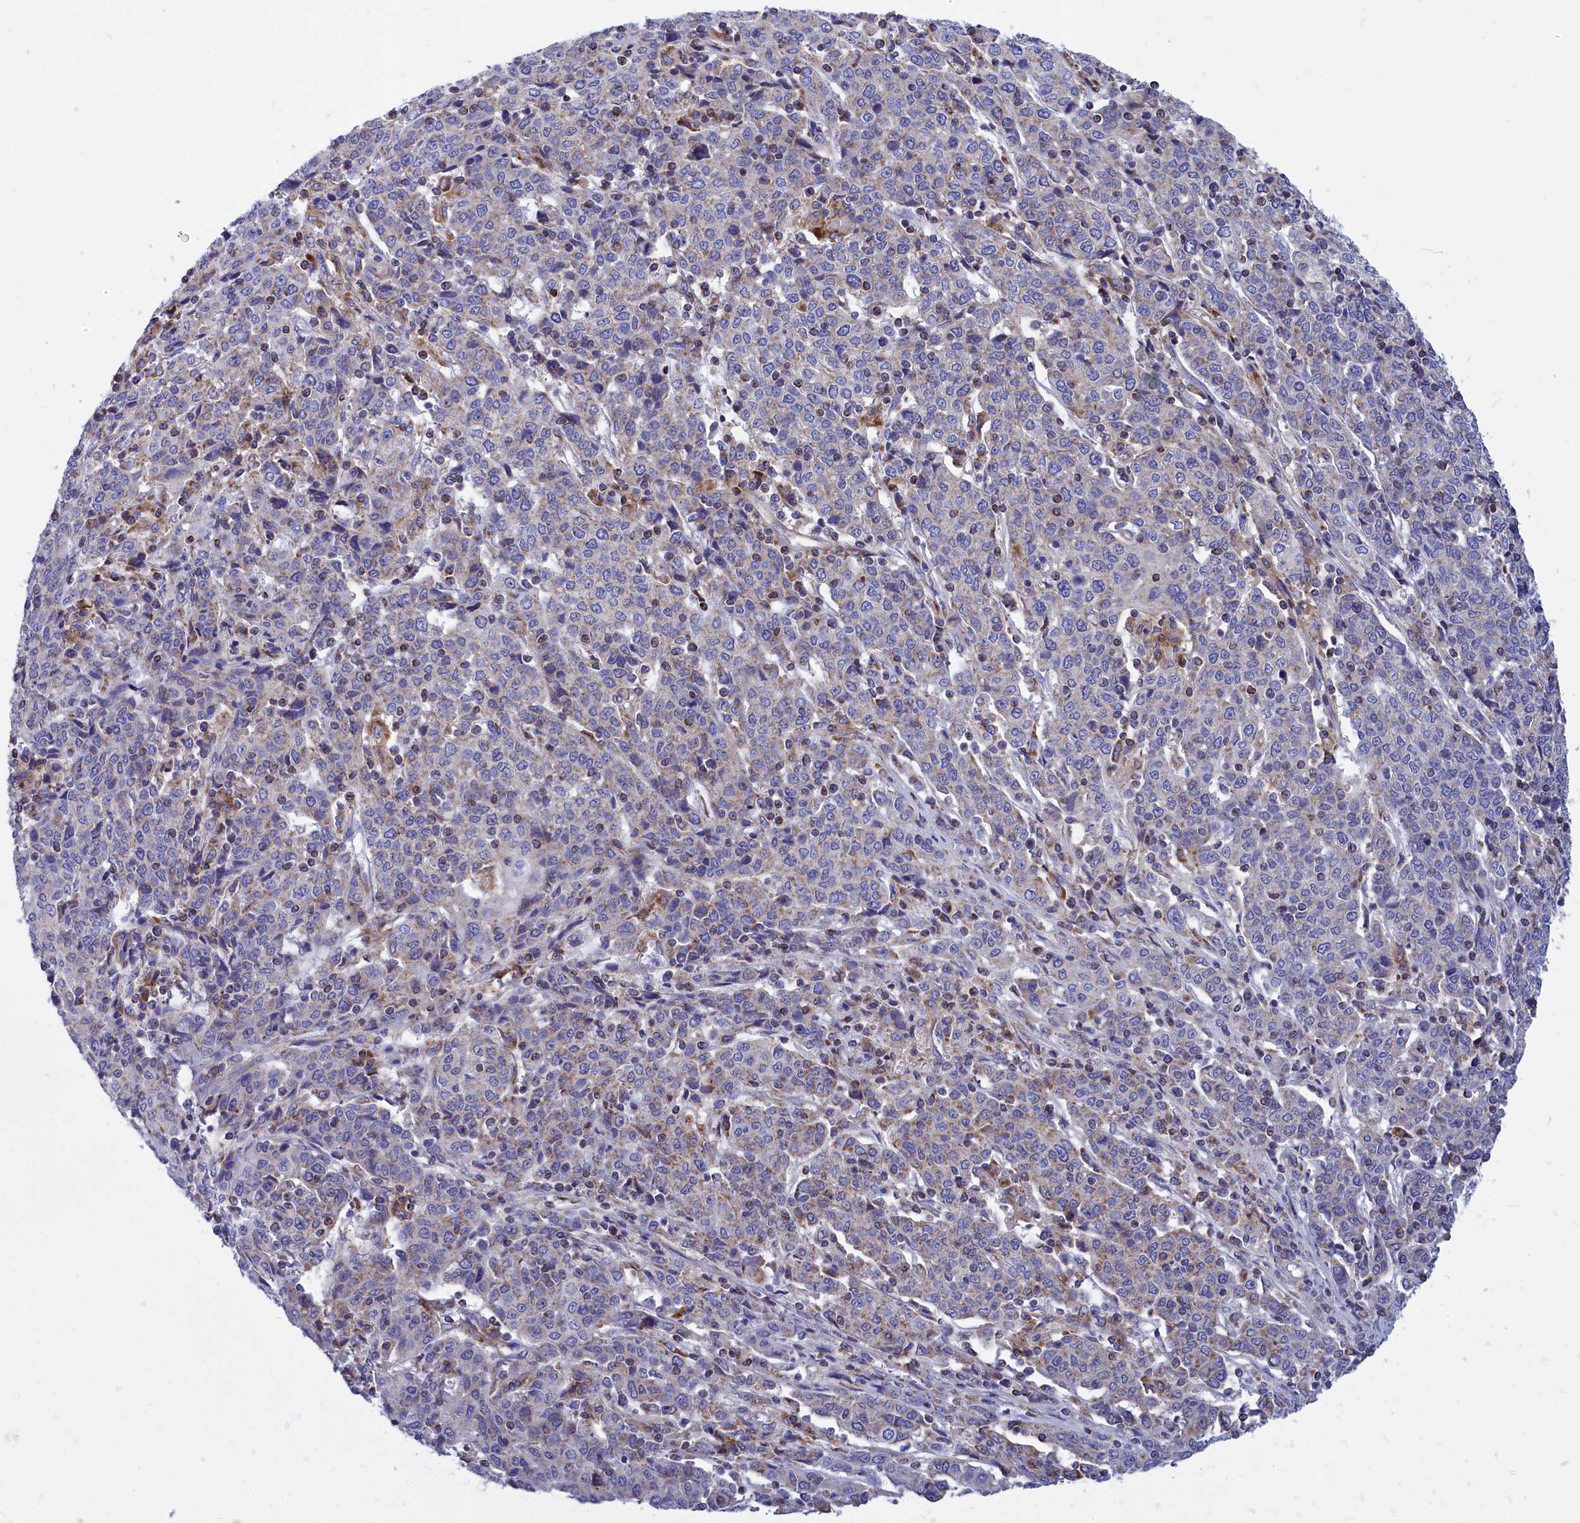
{"staining": {"intensity": "weak", "quantity": "25%-75%", "location": "cytoplasmic/membranous"}, "tissue": "cervical cancer", "cell_type": "Tumor cells", "image_type": "cancer", "snomed": [{"axis": "morphology", "description": "Squamous cell carcinoma, NOS"}, {"axis": "topography", "description": "Cervix"}], "caption": "Cervical squamous cell carcinoma stained for a protein demonstrates weak cytoplasmic/membranous positivity in tumor cells.", "gene": "CCRL2", "patient": {"sex": "female", "age": 67}}